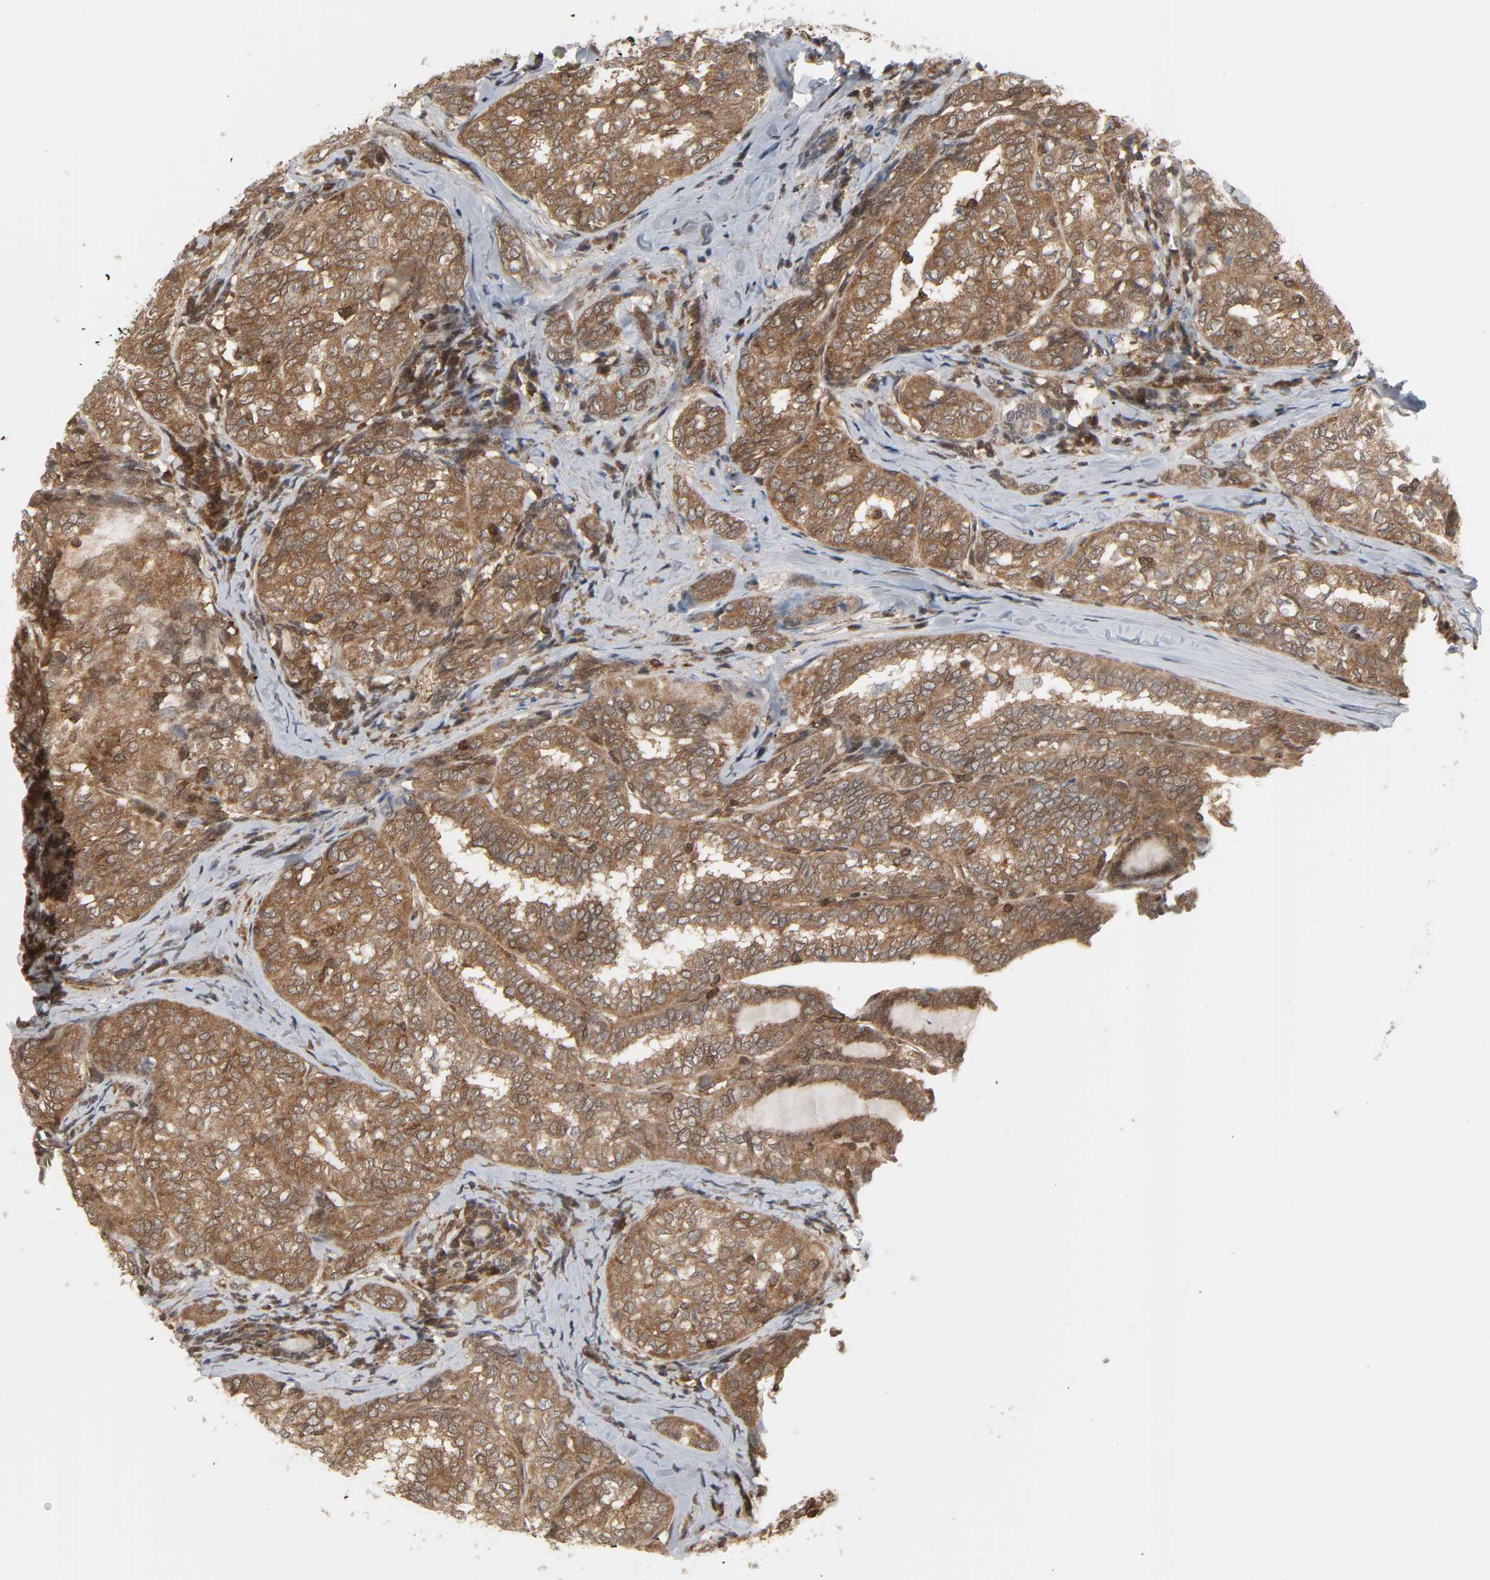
{"staining": {"intensity": "moderate", "quantity": ">75%", "location": "cytoplasmic/membranous"}, "tissue": "thyroid cancer", "cell_type": "Tumor cells", "image_type": "cancer", "snomed": [{"axis": "morphology", "description": "Papillary adenocarcinoma, NOS"}, {"axis": "topography", "description": "Thyroid gland"}], "caption": "Thyroid cancer stained with a protein marker exhibits moderate staining in tumor cells.", "gene": "GSK3A", "patient": {"sex": "female", "age": 30}}